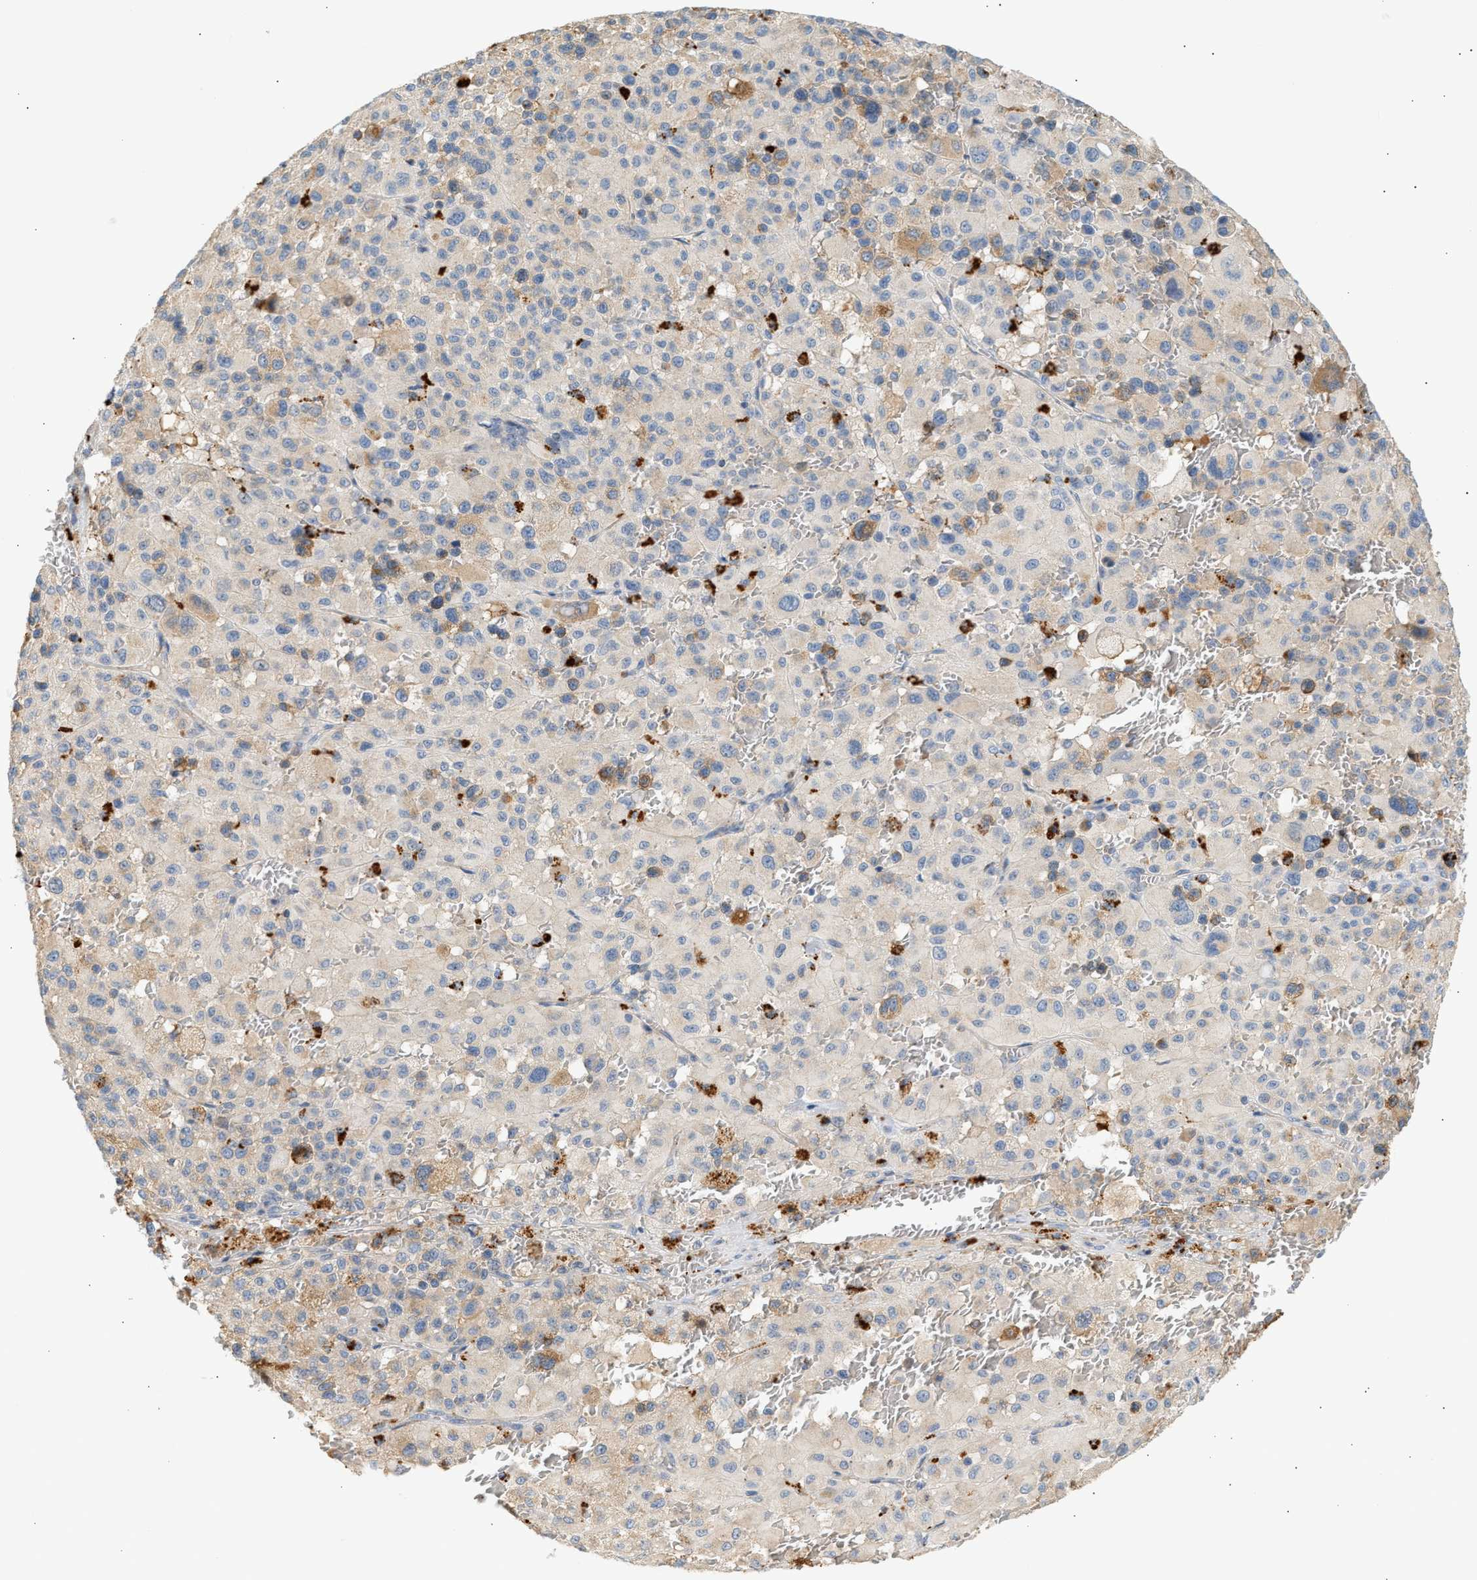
{"staining": {"intensity": "moderate", "quantity": "25%-75%", "location": "cytoplasmic/membranous"}, "tissue": "melanoma", "cell_type": "Tumor cells", "image_type": "cancer", "snomed": [{"axis": "morphology", "description": "Malignant melanoma, Metastatic site"}, {"axis": "topography", "description": "Skin"}], "caption": "IHC of human malignant melanoma (metastatic site) exhibits medium levels of moderate cytoplasmic/membranous staining in about 25%-75% of tumor cells.", "gene": "ENTHD1", "patient": {"sex": "female", "age": 74}}